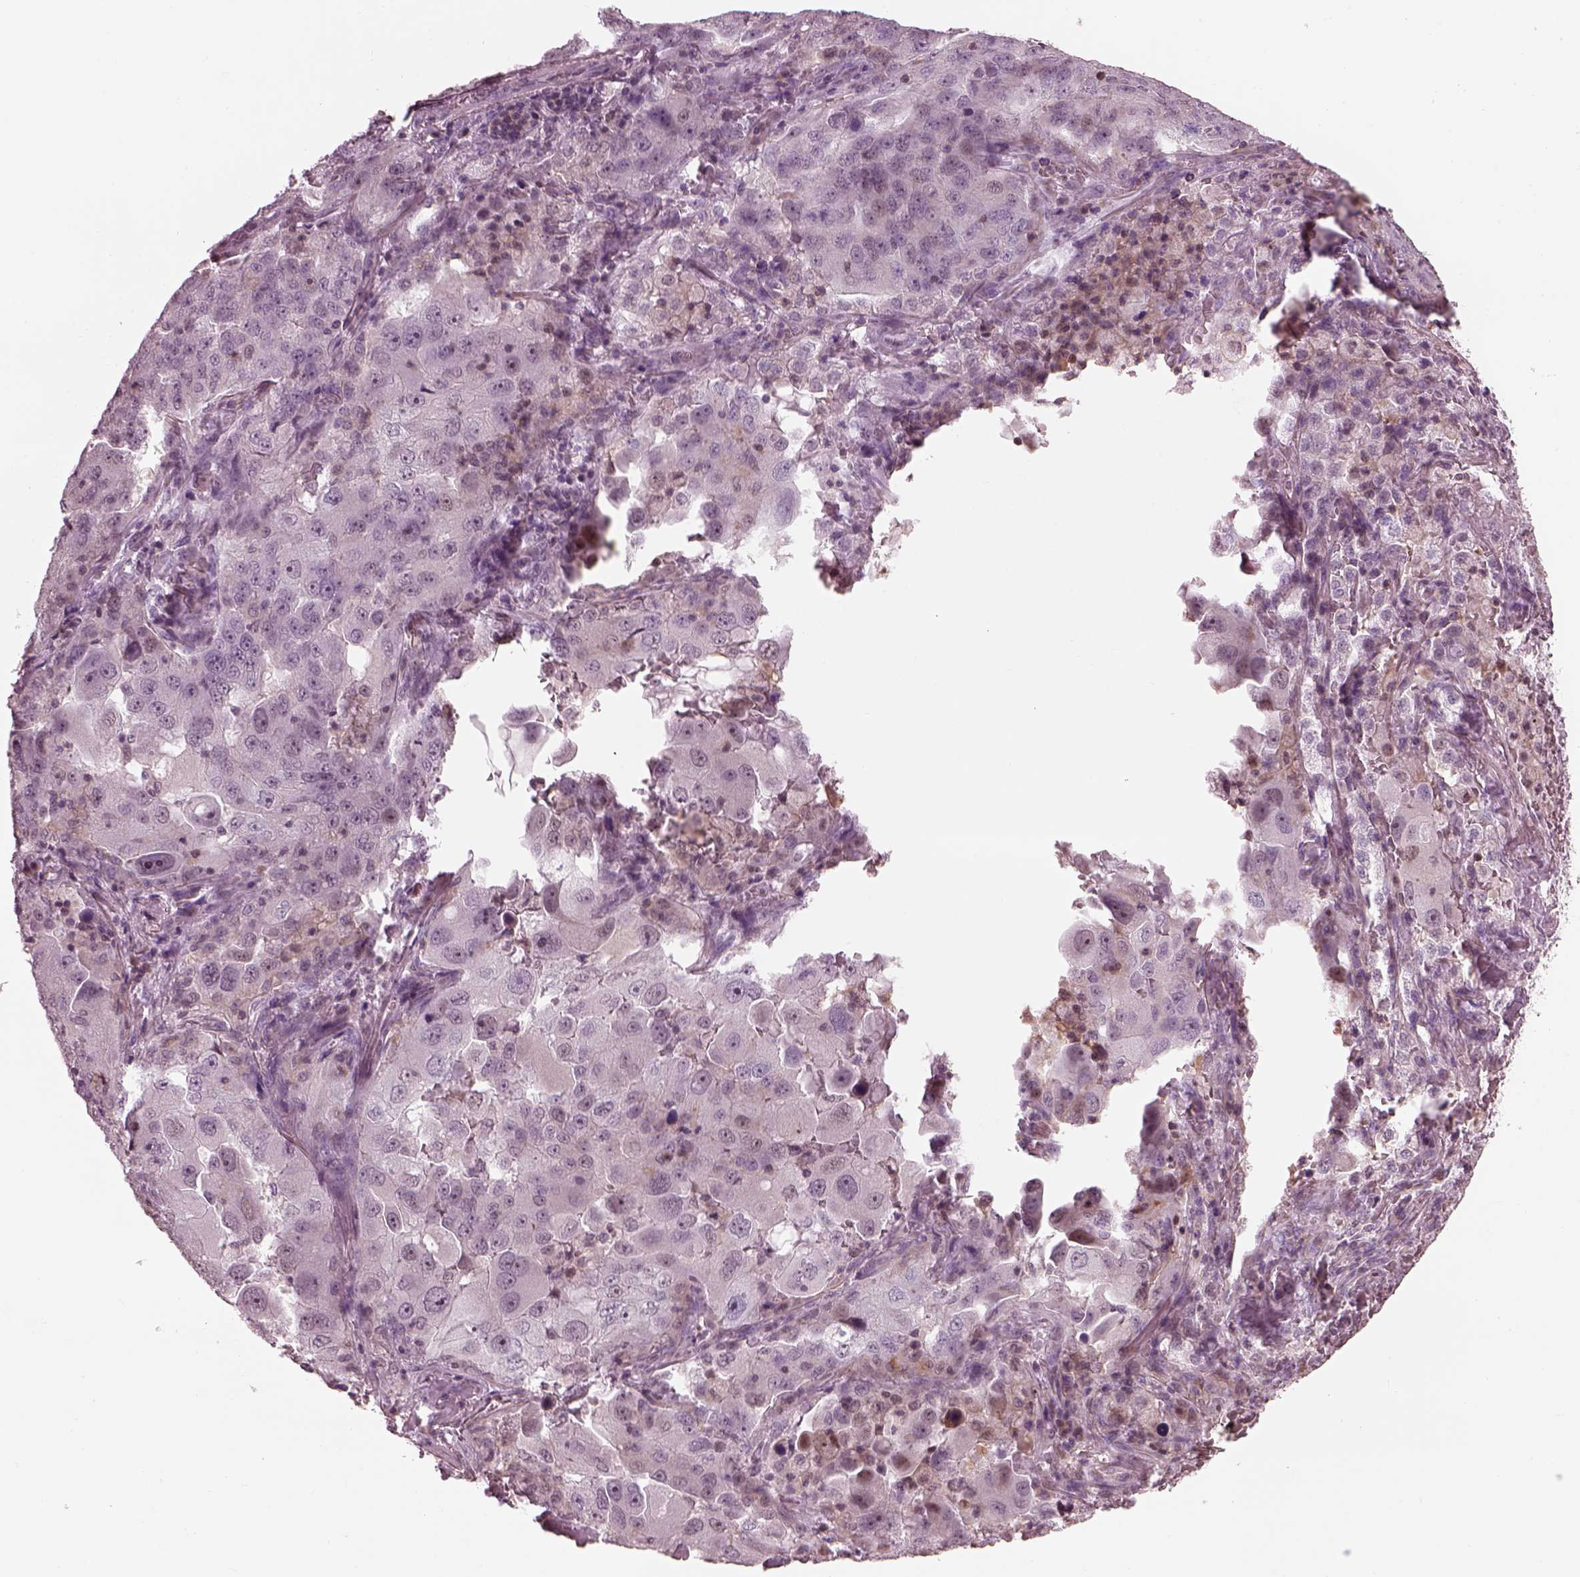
{"staining": {"intensity": "negative", "quantity": "none", "location": "none"}, "tissue": "lung cancer", "cell_type": "Tumor cells", "image_type": "cancer", "snomed": [{"axis": "morphology", "description": "Adenocarcinoma, NOS"}, {"axis": "topography", "description": "Lung"}], "caption": "Protein analysis of adenocarcinoma (lung) demonstrates no significant expression in tumor cells. (DAB immunohistochemistry visualized using brightfield microscopy, high magnification).", "gene": "BFSP1", "patient": {"sex": "female", "age": 61}}